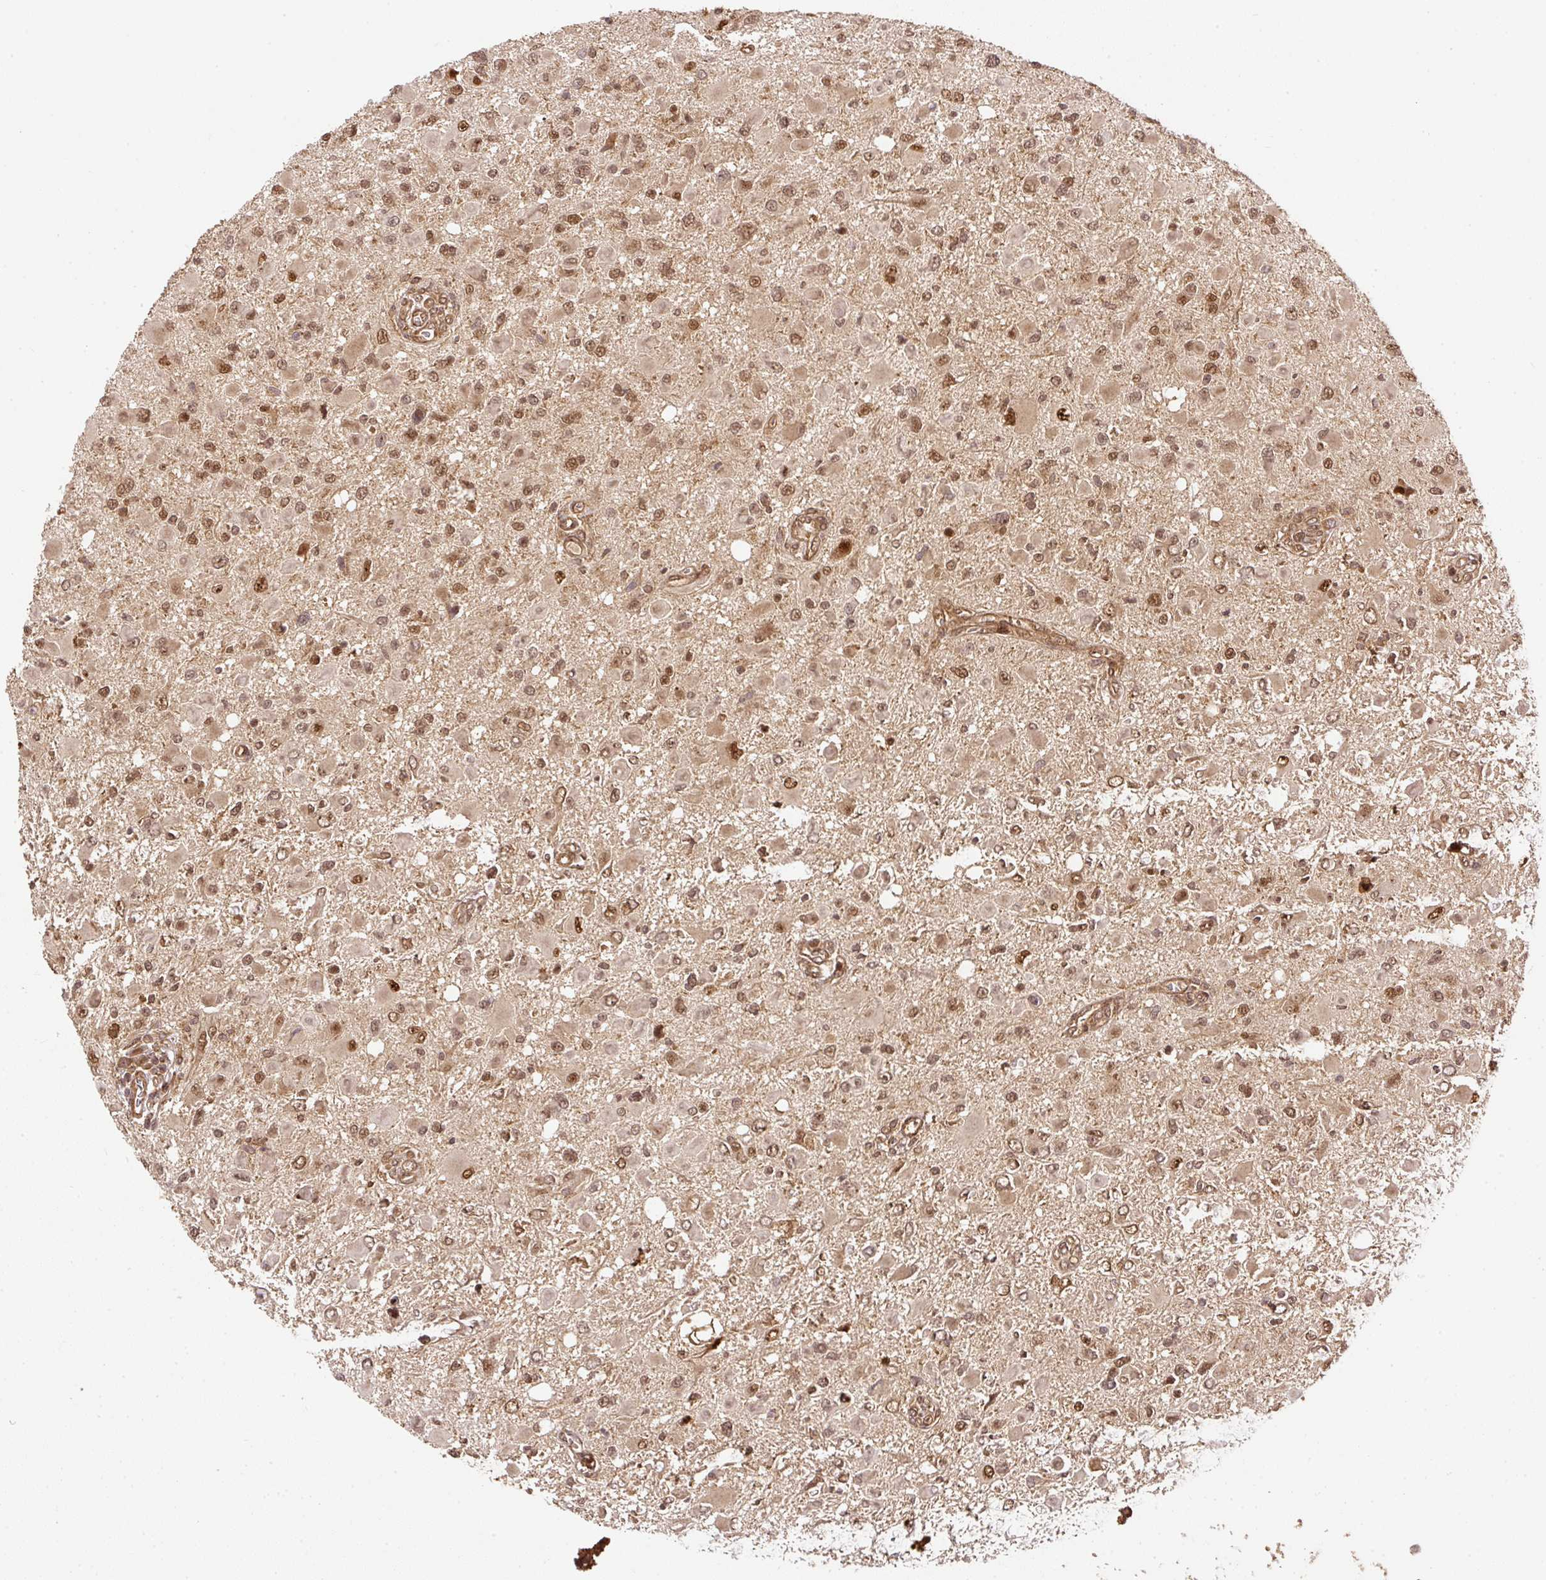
{"staining": {"intensity": "moderate", "quantity": ">75%", "location": "nuclear"}, "tissue": "glioma", "cell_type": "Tumor cells", "image_type": "cancer", "snomed": [{"axis": "morphology", "description": "Glioma, malignant, High grade"}, {"axis": "topography", "description": "Brain"}], "caption": "Brown immunohistochemical staining in glioma displays moderate nuclear positivity in about >75% of tumor cells.", "gene": "PSMD1", "patient": {"sex": "male", "age": 53}}